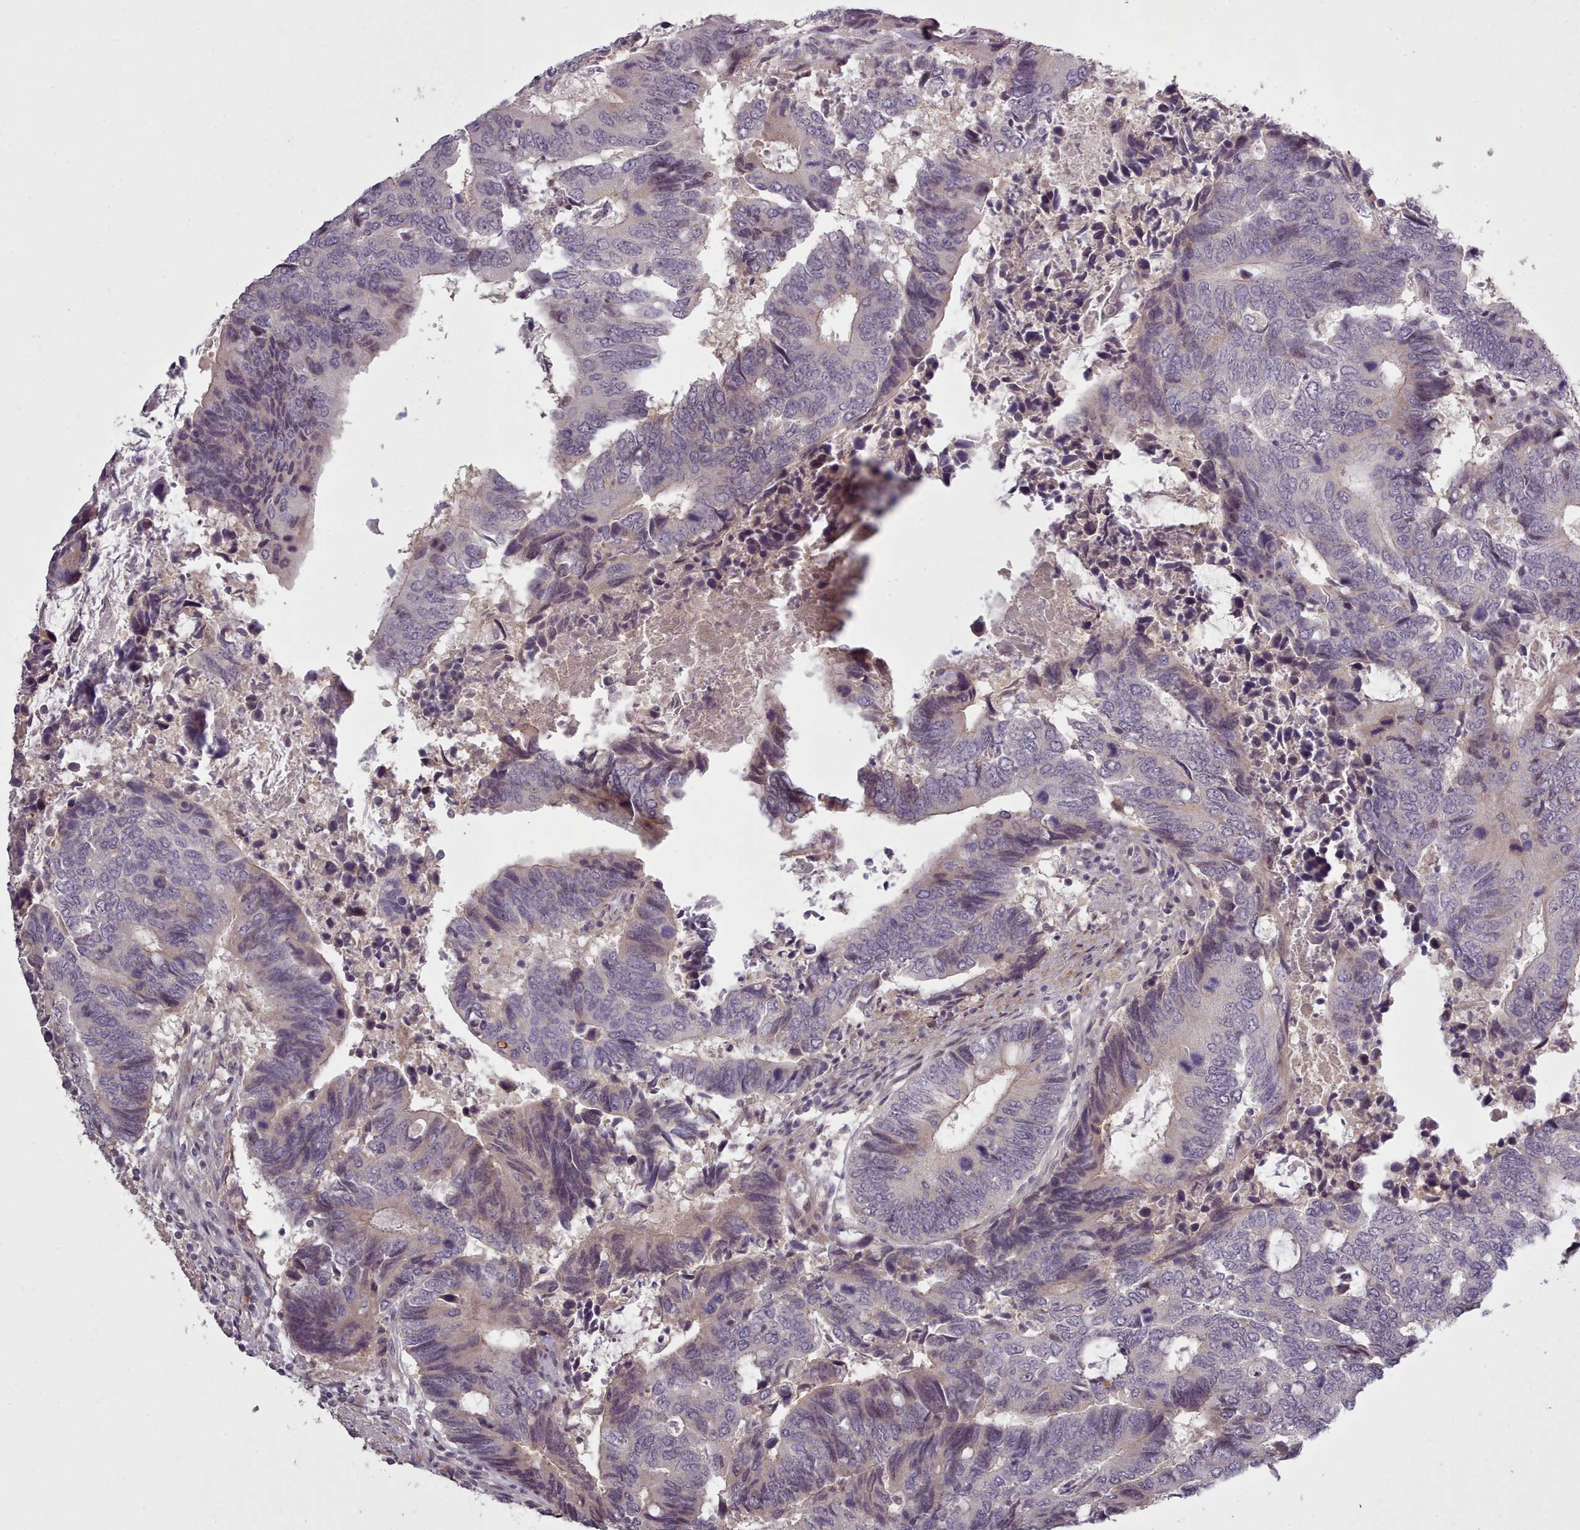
{"staining": {"intensity": "negative", "quantity": "none", "location": "none"}, "tissue": "colorectal cancer", "cell_type": "Tumor cells", "image_type": "cancer", "snomed": [{"axis": "morphology", "description": "Adenocarcinoma, NOS"}, {"axis": "topography", "description": "Colon"}], "caption": "Immunohistochemistry photomicrograph of neoplastic tissue: human adenocarcinoma (colorectal) stained with DAB (3,3'-diaminobenzidine) shows no significant protein expression in tumor cells.", "gene": "LEFTY2", "patient": {"sex": "male", "age": 87}}